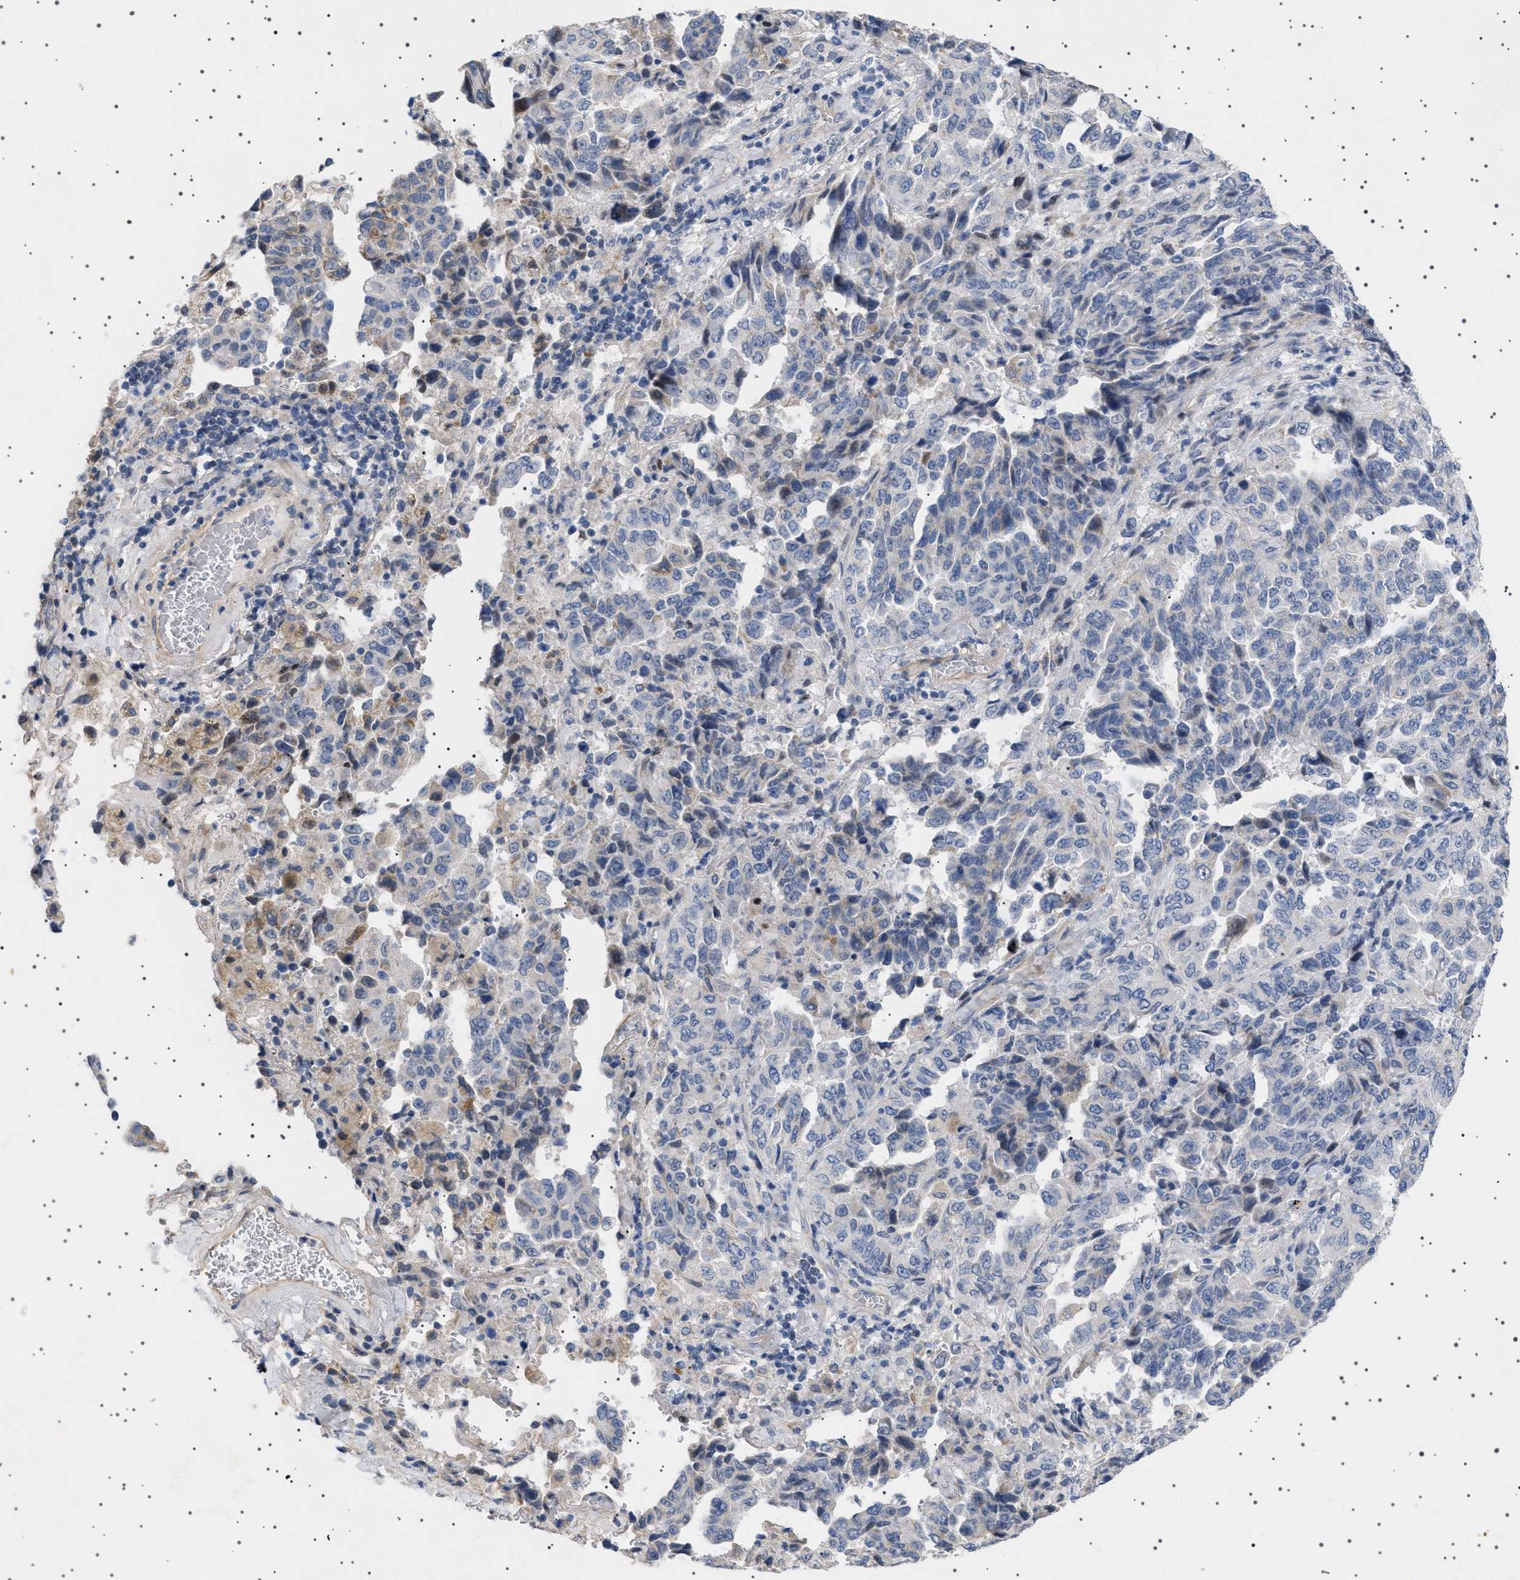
{"staining": {"intensity": "weak", "quantity": "<25%", "location": "cytoplasmic/membranous"}, "tissue": "lung cancer", "cell_type": "Tumor cells", "image_type": "cancer", "snomed": [{"axis": "morphology", "description": "Adenocarcinoma, NOS"}, {"axis": "topography", "description": "Lung"}], "caption": "Adenocarcinoma (lung) was stained to show a protein in brown. There is no significant positivity in tumor cells.", "gene": "HTR1A", "patient": {"sex": "female", "age": 51}}